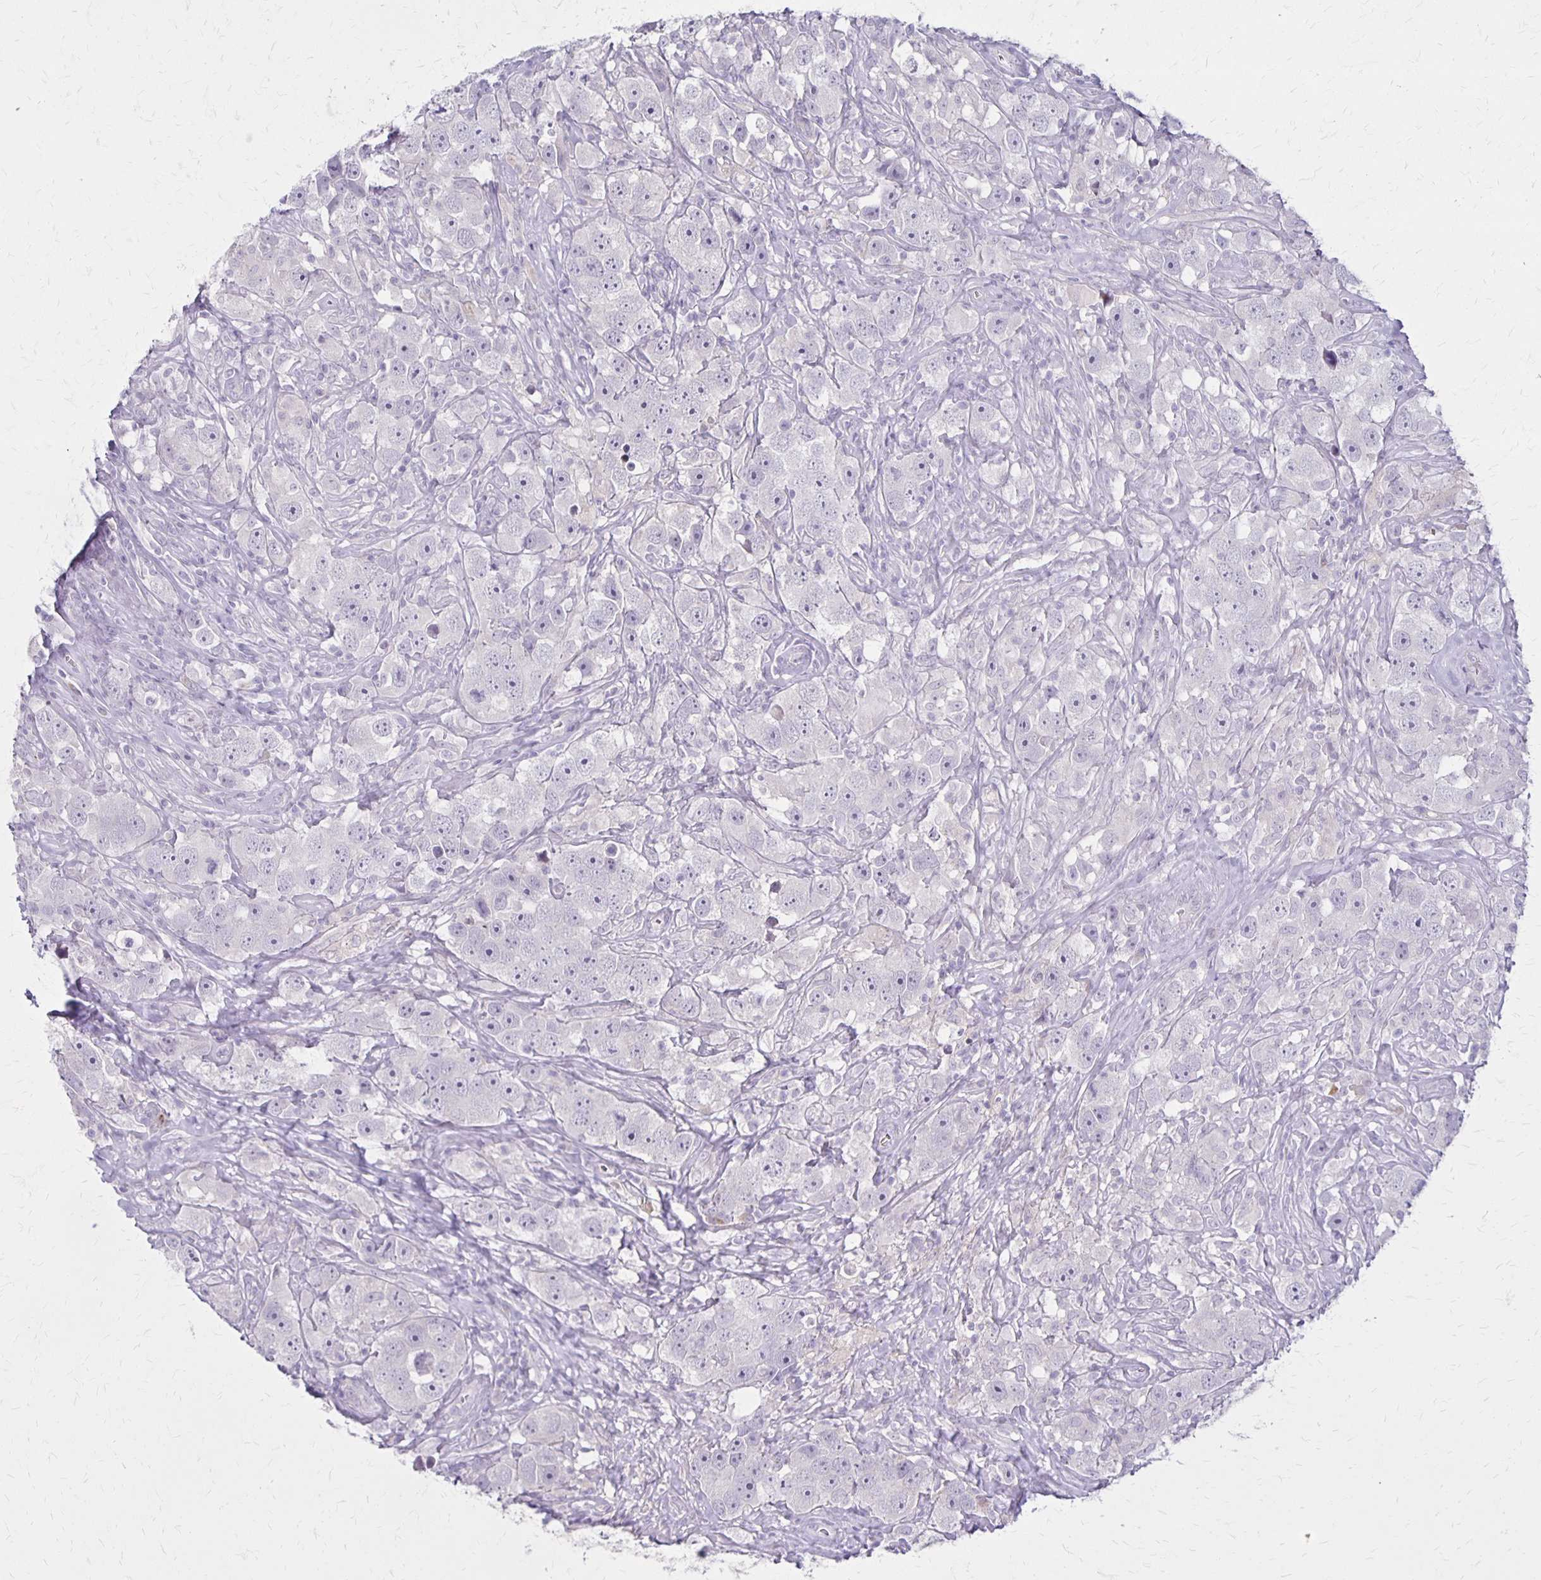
{"staining": {"intensity": "negative", "quantity": "none", "location": "none"}, "tissue": "testis cancer", "cell_type": "Tumor cells", "image_type": "cancer", "snomed": [{"axis": "morphology", "description": "Seminoma, NOS"}, {"axis": "topography", "description": "Testis"}], "caption": "Immunohistochemistry (IHC) histopathology image of testis cancer (seminoma) stained for a protein (brown), which reveals no expression in tumor cells.", "gene": "SLC35E2B", "patient": {"sex": "male", "age": 49}}